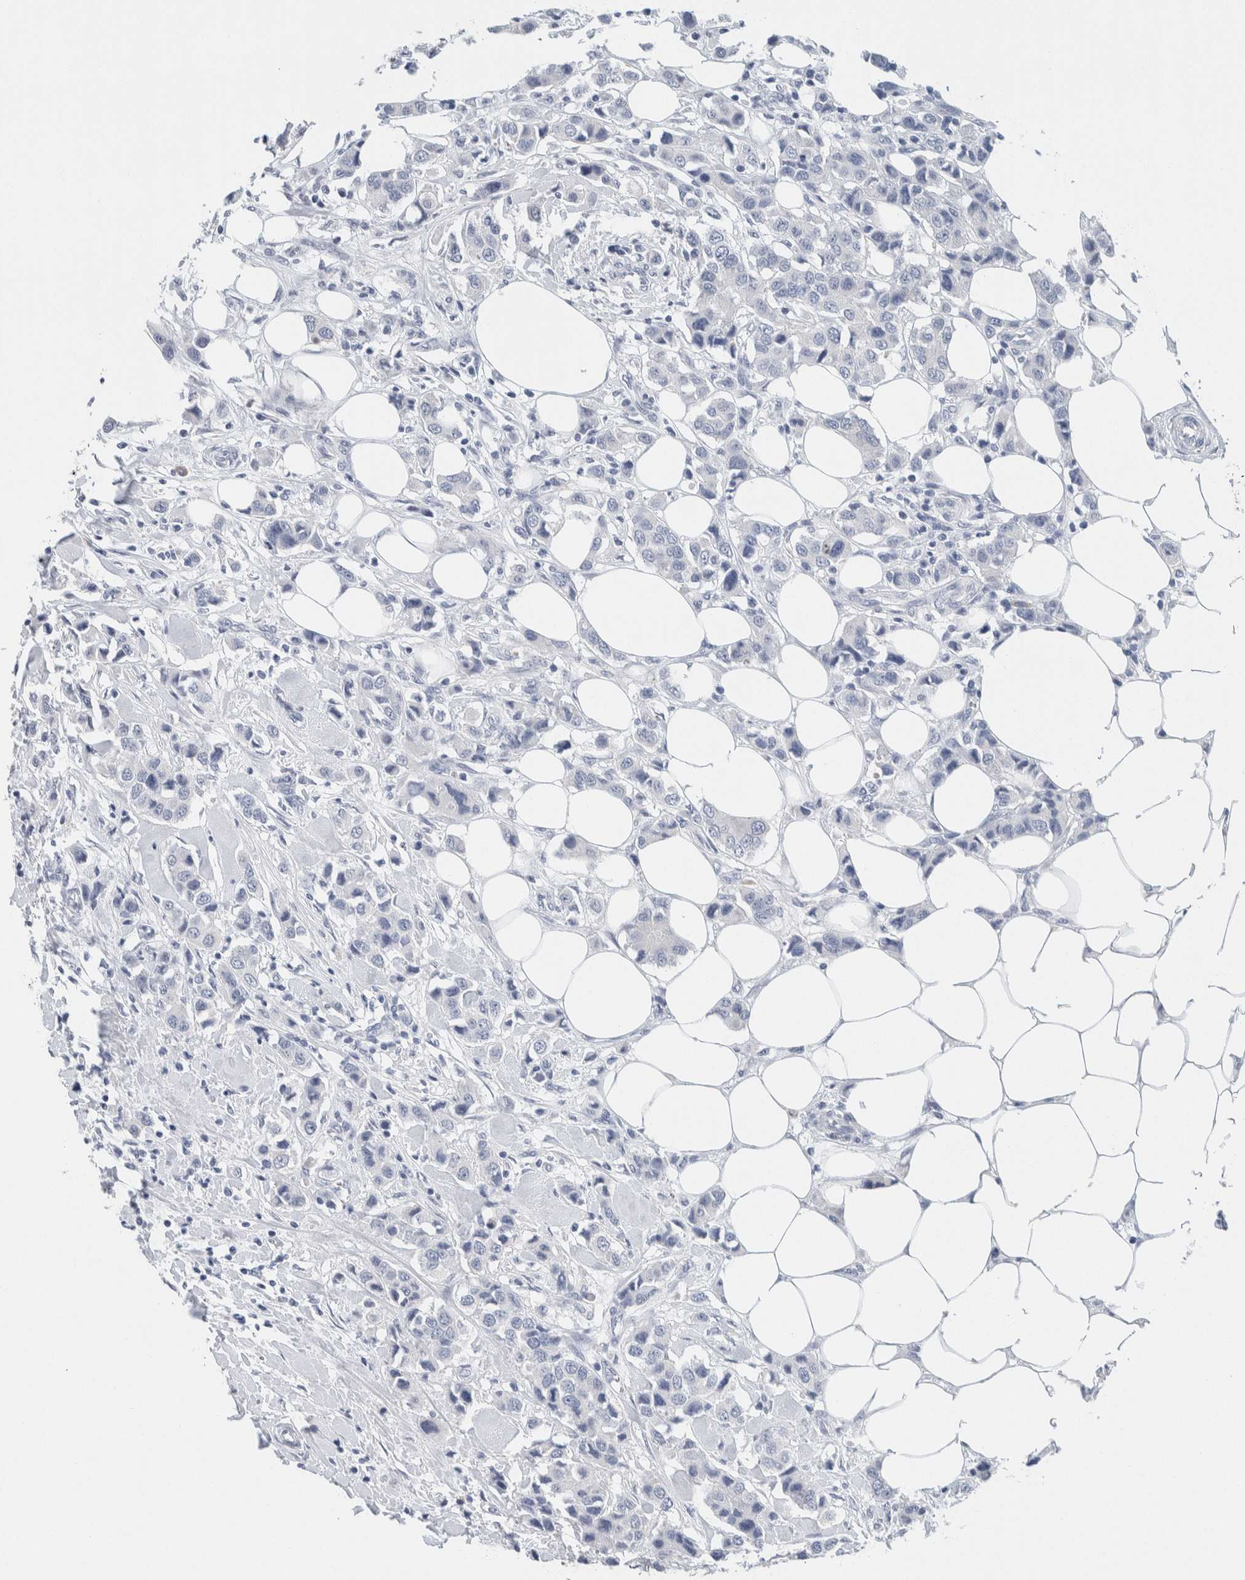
{"staining": {"intensity": "negative", "quantity": "none", "location": "none"}, "tissue": "breast cancer", "cell_type": "Tumor cells", "image_type": "cancer", "snomed": [{"axis": "morphology", "description": "Normal tissue, NOS"}, {"axis": "morphology", "description": "Duct carcinoma"}, {"axis": "topography", "description": "Breast"}], "caption": "High power microscopy image of an IHC micrograph of breast infiltrating ductal carcinoma, revealing no significant staining in tumor cells.", "gene": "SCN2A", "patient": {"sex": "female", "age": 50}}